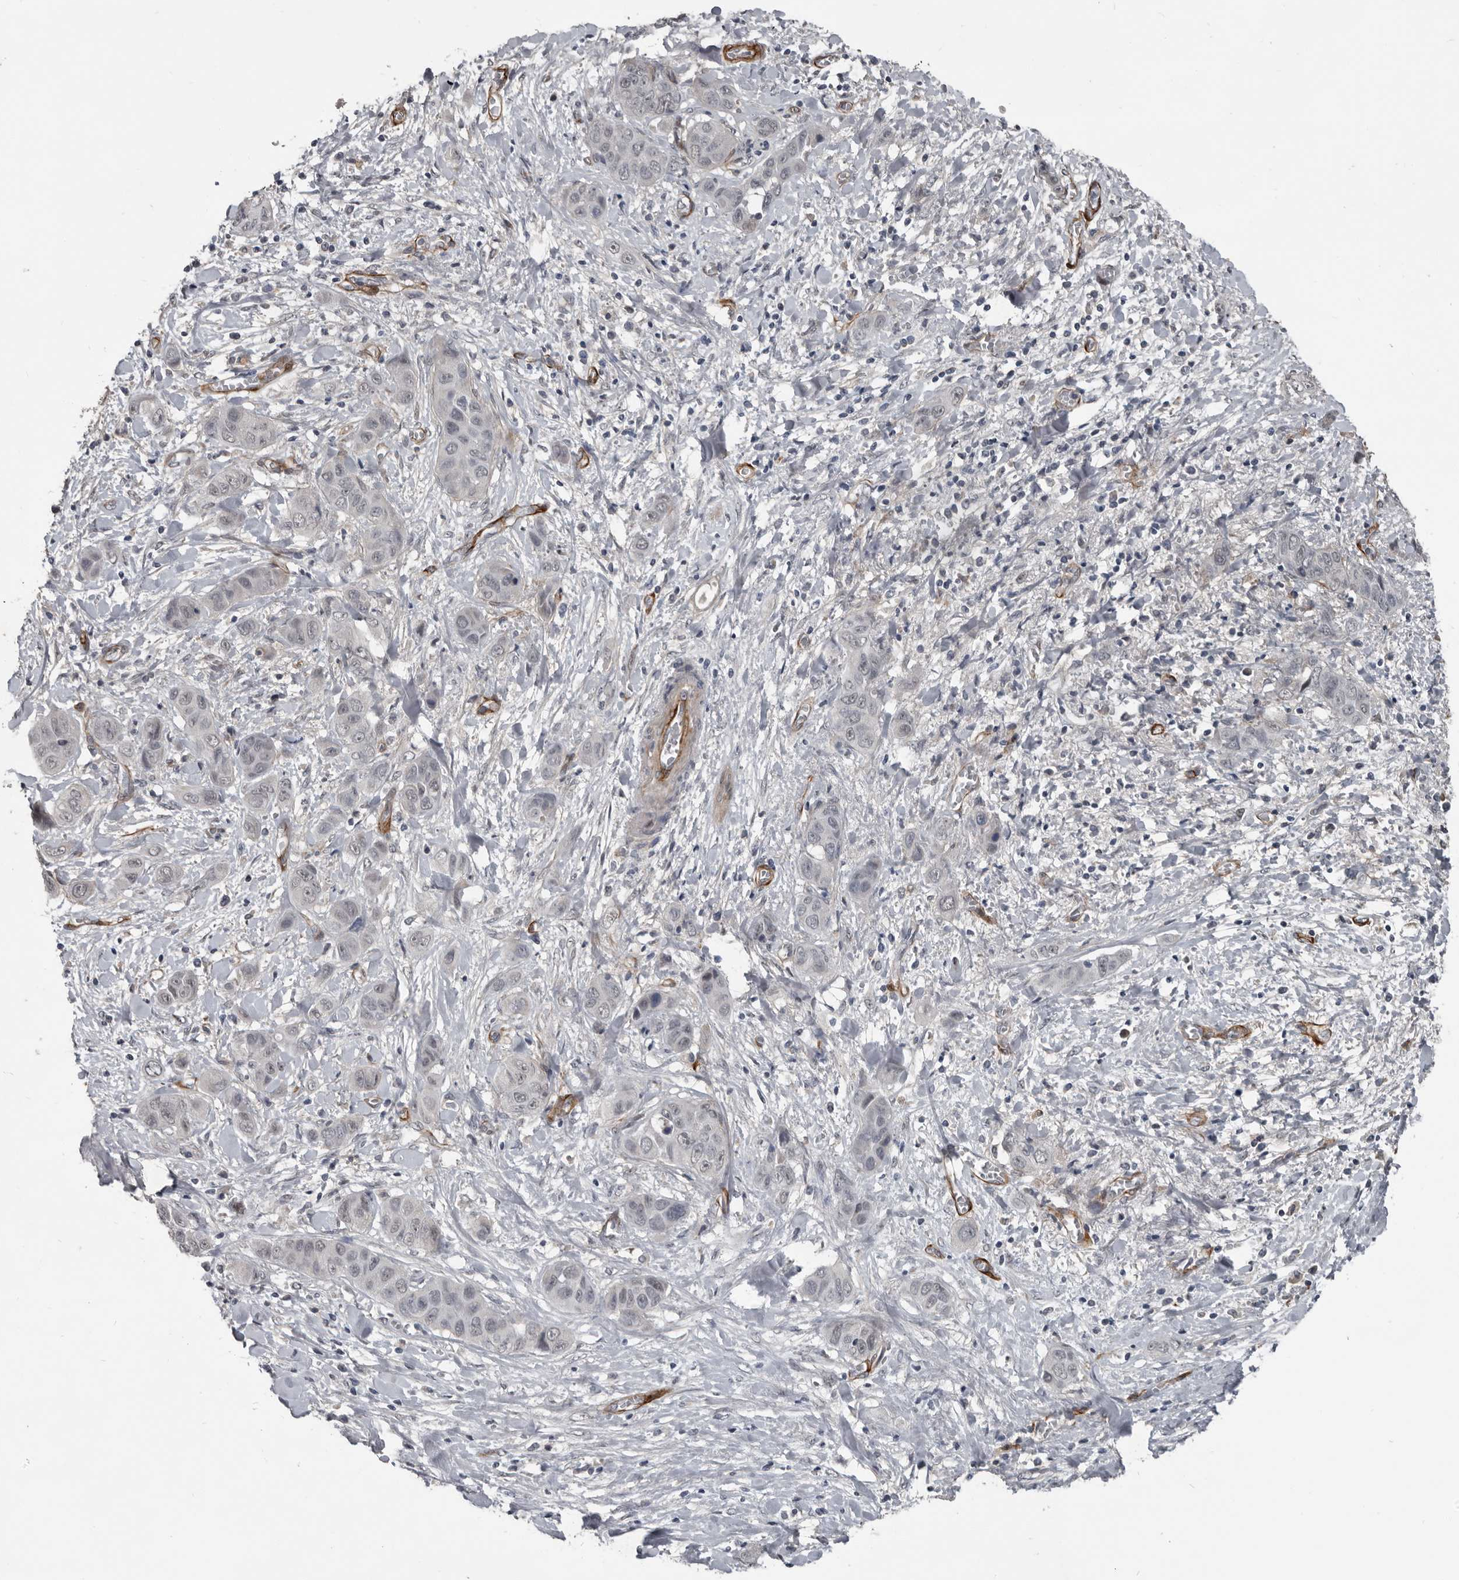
{"staining": {"intensity": "negative", "quantity": "none", "location": "none"}, "tissue": "liver cancer", "cell_type": "Tumor cells", "image_type": "cancer", "snomed": [{"axis": "morphology", "description": "Cholangiocarcinoma"}, {"axis": "topography", "description": "Liver"}], "caption": "Immunohistochemistry (IHC) histopathology image of human liver cancer (cholangiocarcinoma) stained for a protein (brown), which demonstrates no staining in tumor cells.", "gene": "C1orf216", "patient": {"sex": "female", "age": 52}}